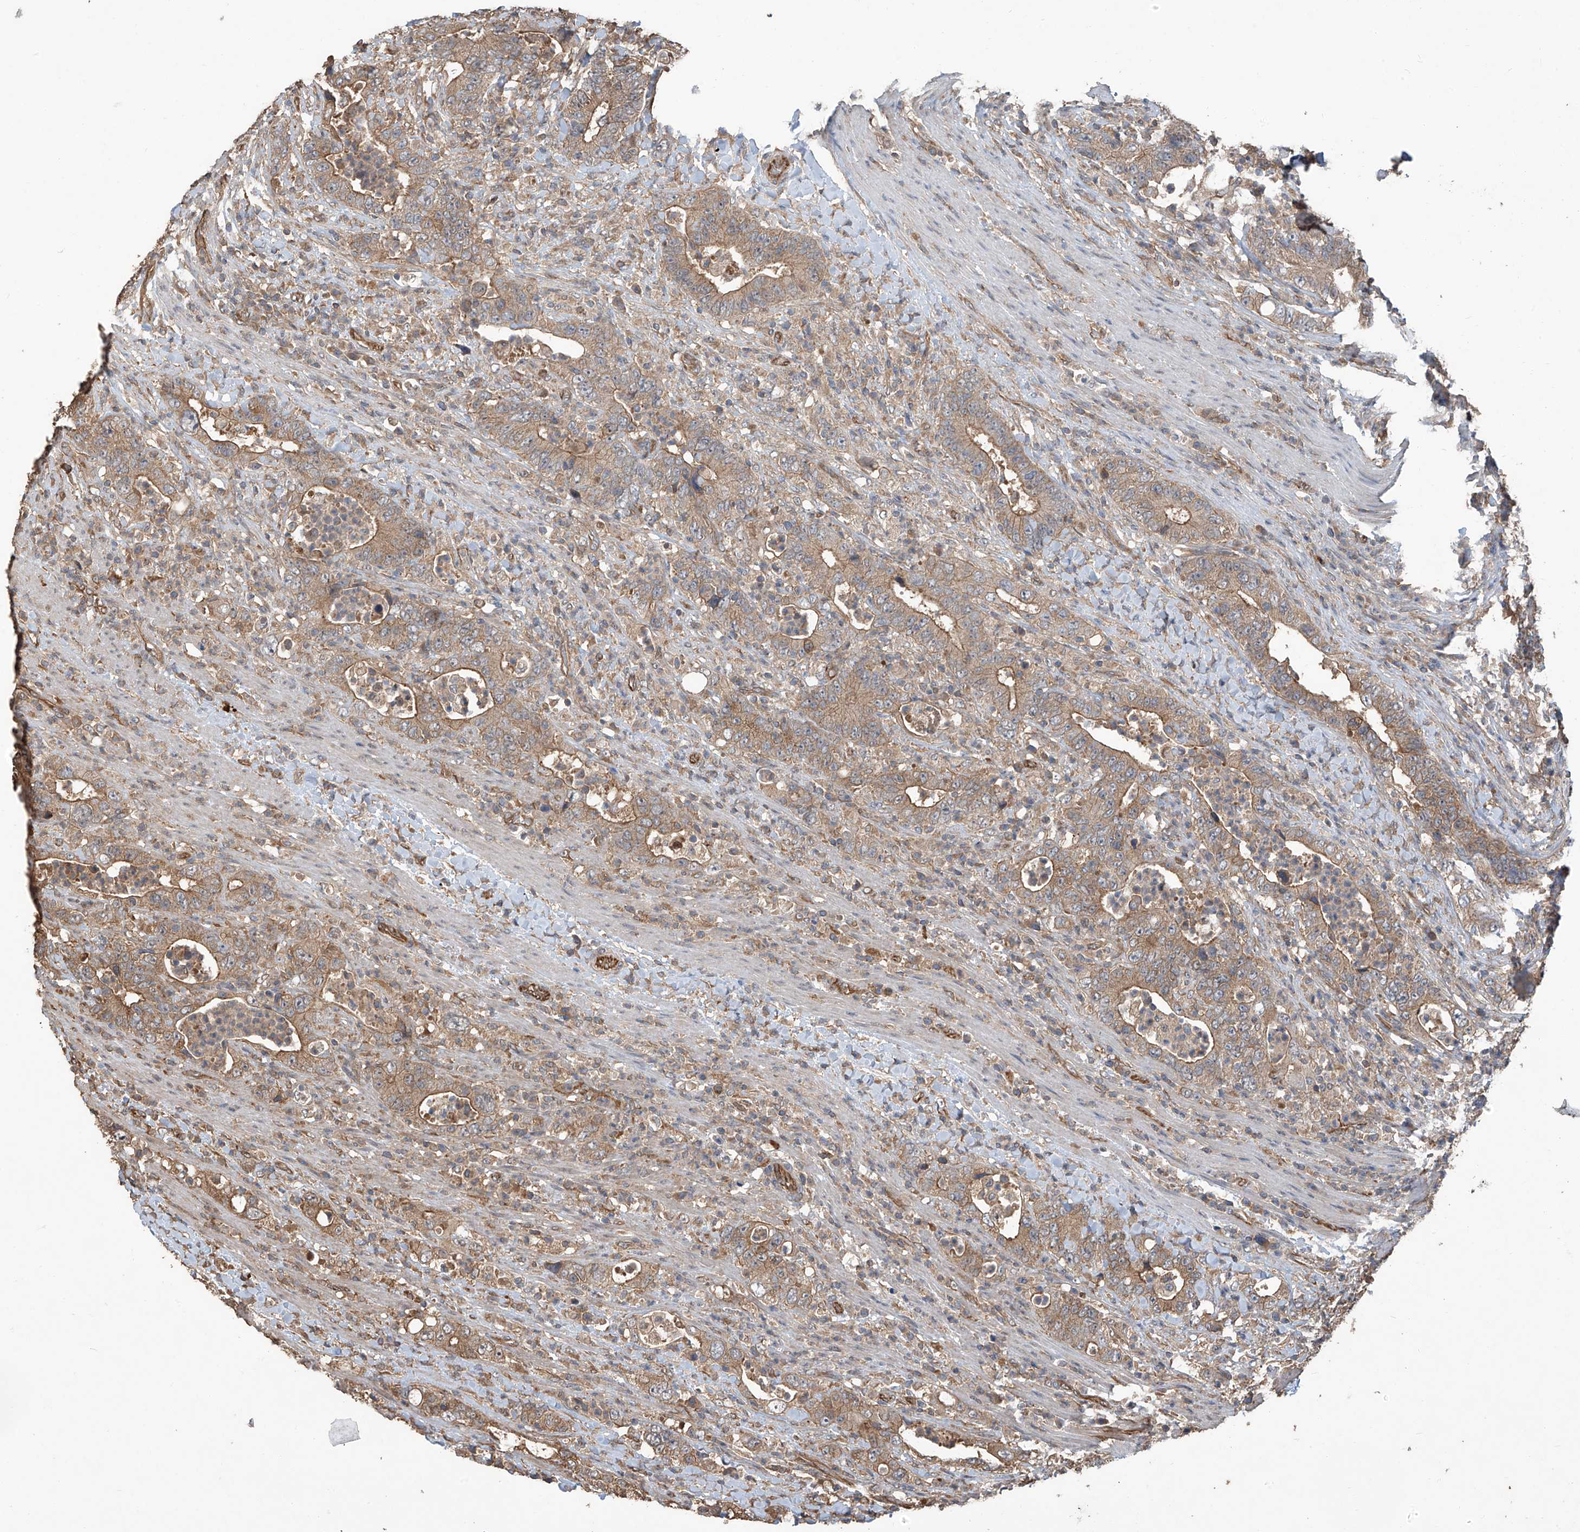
{"staining": {"intensity": "moderate", "quantity": ">75%", "location": "cytoplasmic/membranous"}, "tissue": "colorectal cancer", "cell_type": "Tumor cells", "image_type": "cancer", "snomed": [{"axis": "morphology", "description": "Adenocarcinoma, NOS"}, {"axis": "topography", "description": "Colon"}], "caption": "Human colorectal adenocarcinoma stained with a brown dye exhibits moderate cytoplasmic/membranous positive expression in about >75% of tumor cells.", "gene": "AGBL5", "patient": {"sex": "female", "age": 75}}